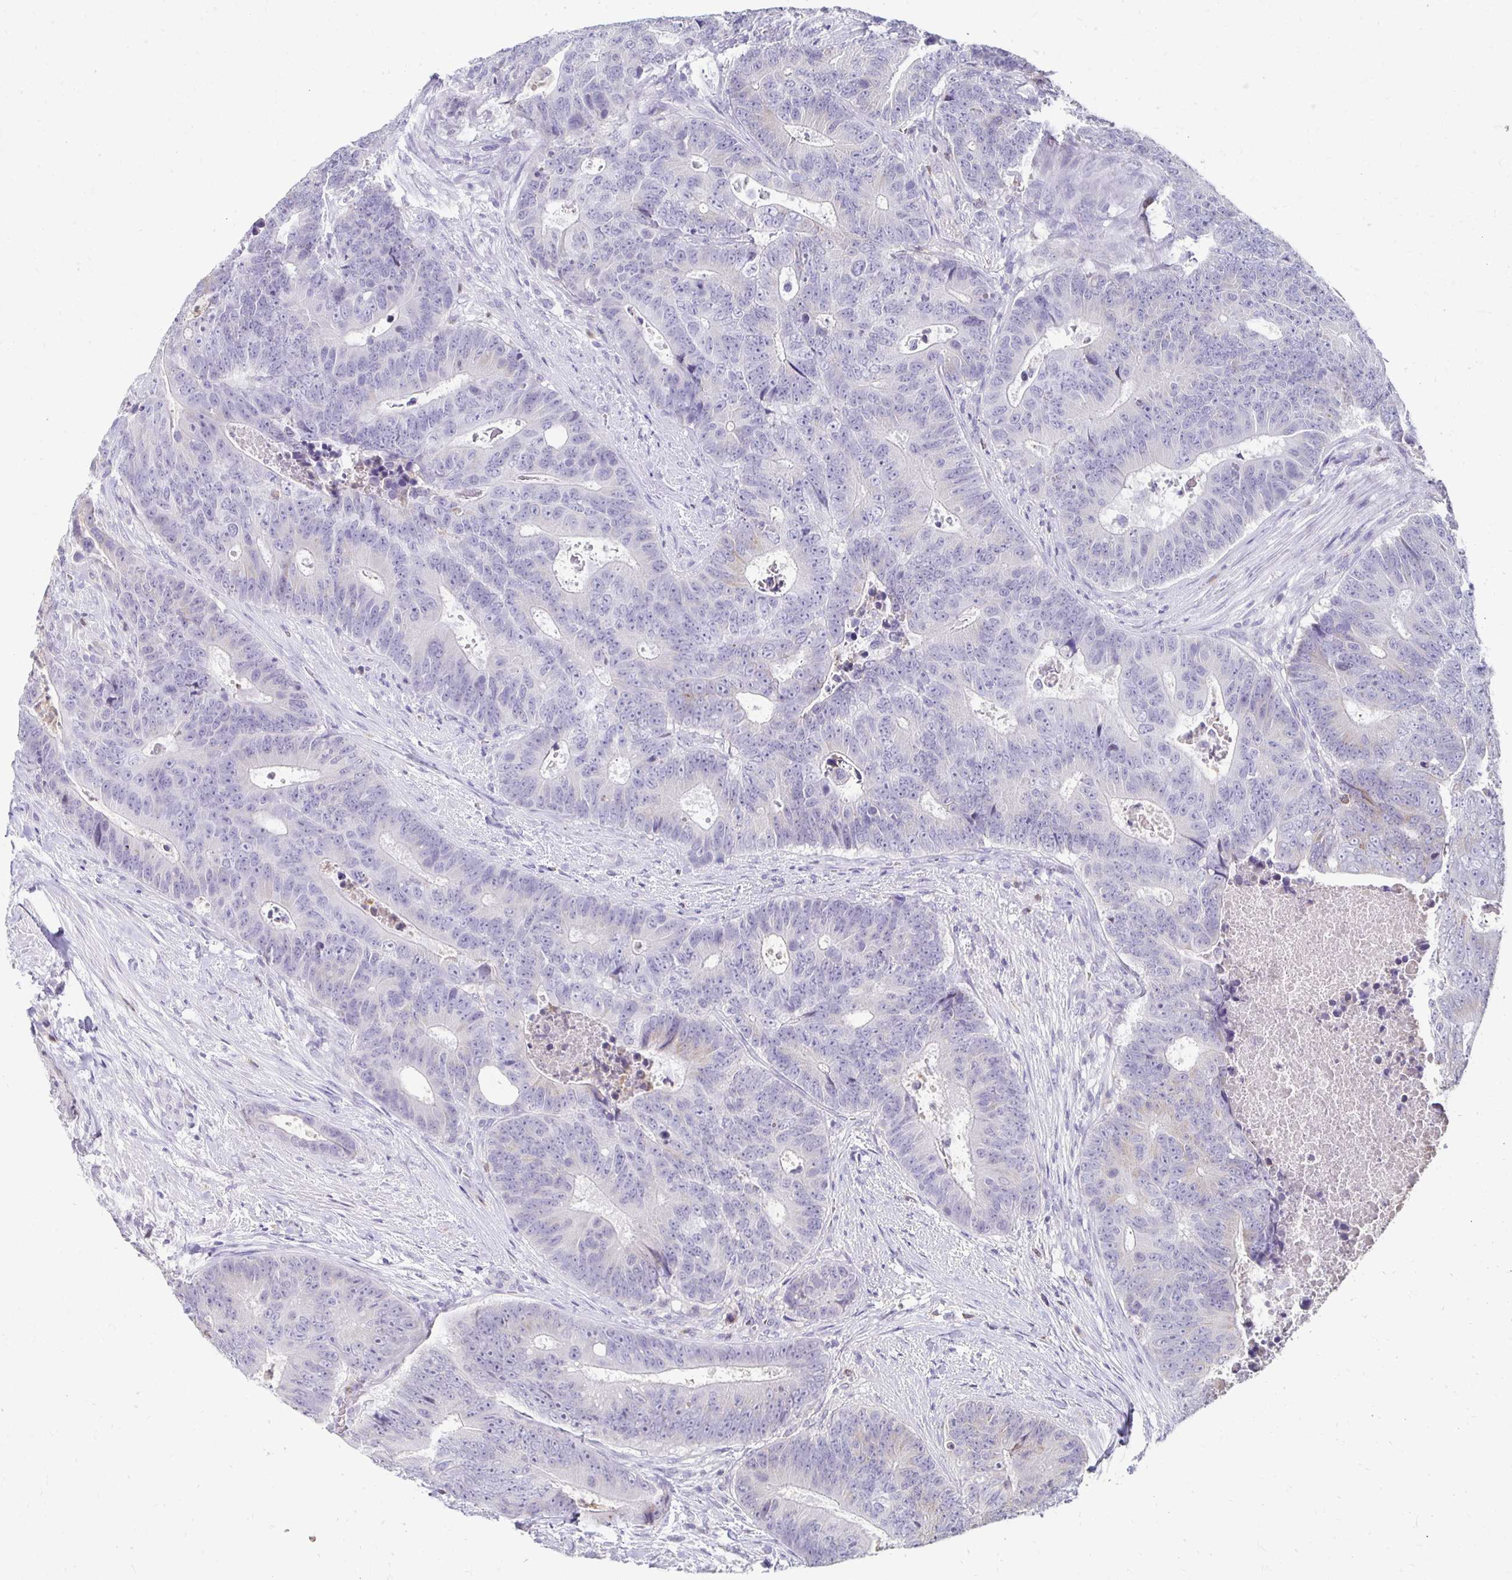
{"staining": {"intensity": "negative", "quantity": "none", "location": "none"}, "tissue": "colorectal cancer", "cell_type": "Tumor cells", "image_type": "cancer", "snomed": [{"axis": "morphology", "description": "Adenocarcinoma, NOS"}, {"axis": "topography", "description": "Colon"}], "caption": "The histopathology image exhibits no staining of tumor cells in colorectal cancer. The staining was performed using DAB (3,3'-diaminobenzidine) to visualize the protein expression in brown, while the nuclei were stained in blue with hematoxylin (Magnification: 20x).", "gene": "GK2", "patient": {"sex": "female", "age": 48}}